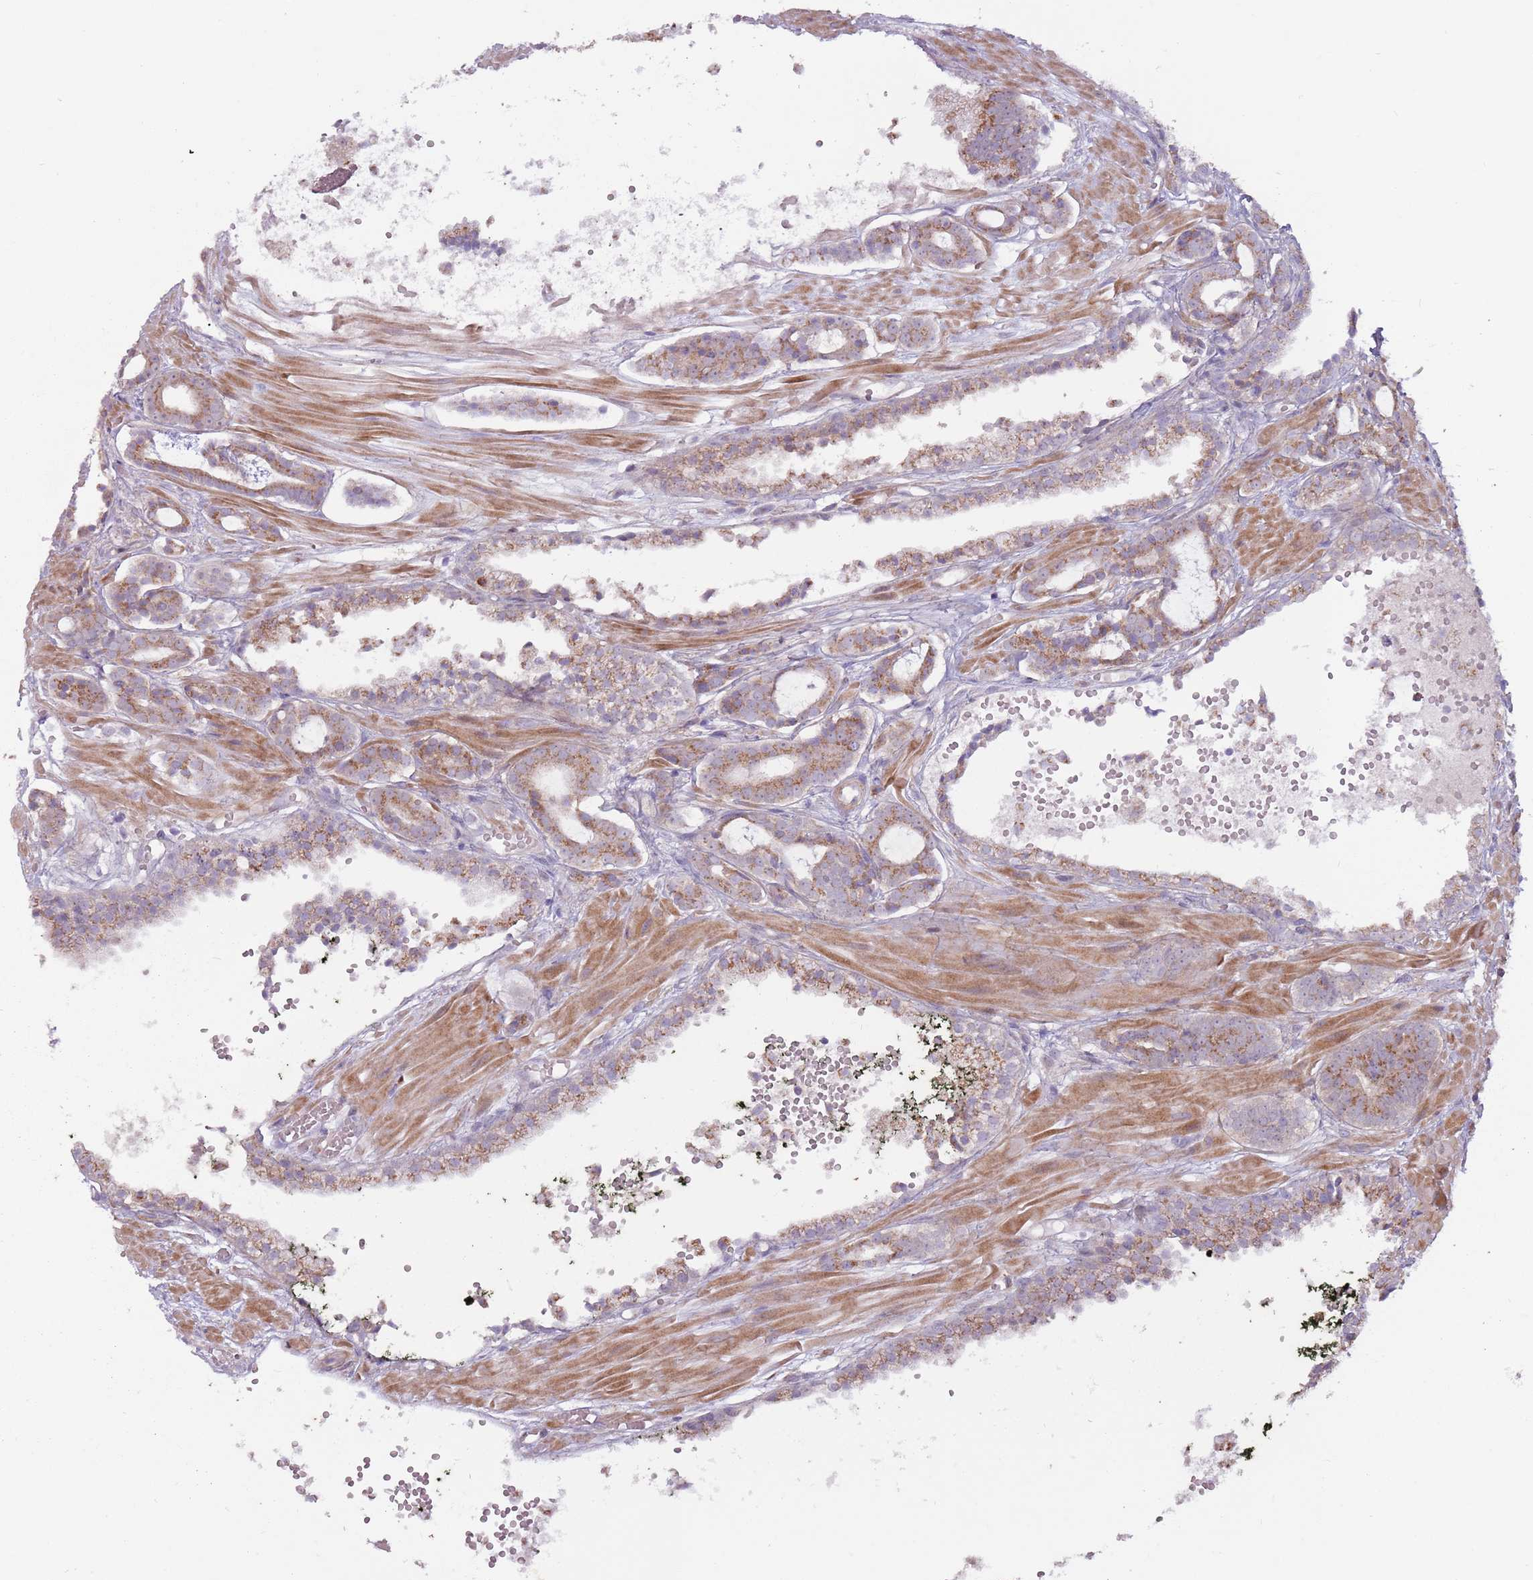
{"staining": {"intensity": "moderate", "quantity": "25%-75%", "location": "cytoplasmic/membranous"}, "tissue": "prostate cancer", "cell_type": "Tumor cells", "image_type": "cancer", "snomed": [{"axis": "morphology", "description": "Adenocarcinoma, High grade"}, {"axis": "topography", "description": "Prostate"}], "caption": "High-grade adenocarcinoma (prostate) stained for a protein displays moderate cytoplasmic/membranous positivity in tumor cells.", "gene": "CCDC150", "patient": {"sex": "male", "age": 71}}